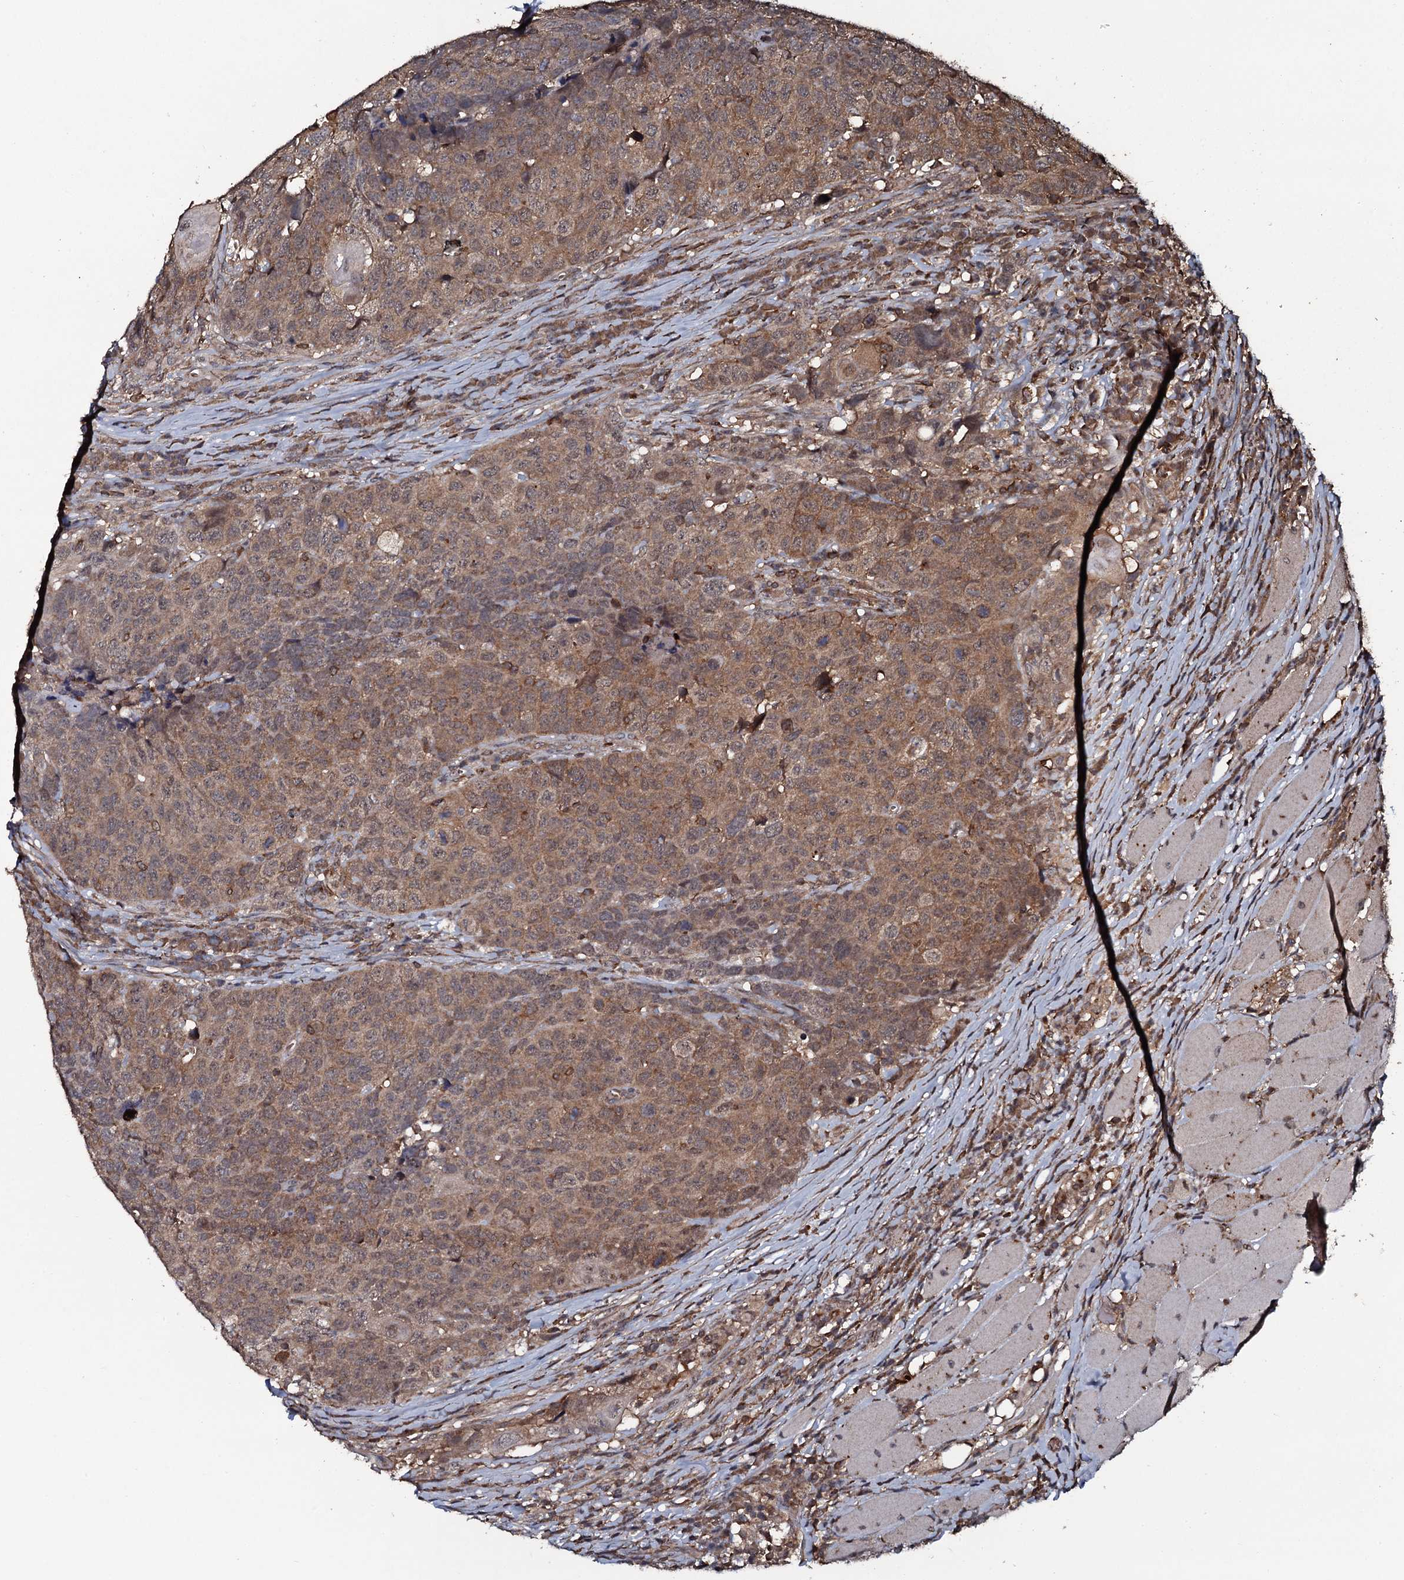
{"staining": {"intensity": "moderate", "quantity": ">75%", "location": "cytoplasmic/membranous"}, "tissue": "head and neck cancer", "cell_type": "Tumor cells", "image_type": "cancer", "snomed": [{"axis": "morphology", "description": "Squamous cell carcinoma, NOS"}, {"axis": "topography", "description": "Head-Neck"}], "caption": "Immunohistochemical staining of human squamous cell carcinoma (head and neck) shows medium levels of moderate cytoplasmic/membranous protein expression in approximately >75% of tumor cells.", "gene": "ADGRG3", "patient": {"sex": "male", "age": 66}}